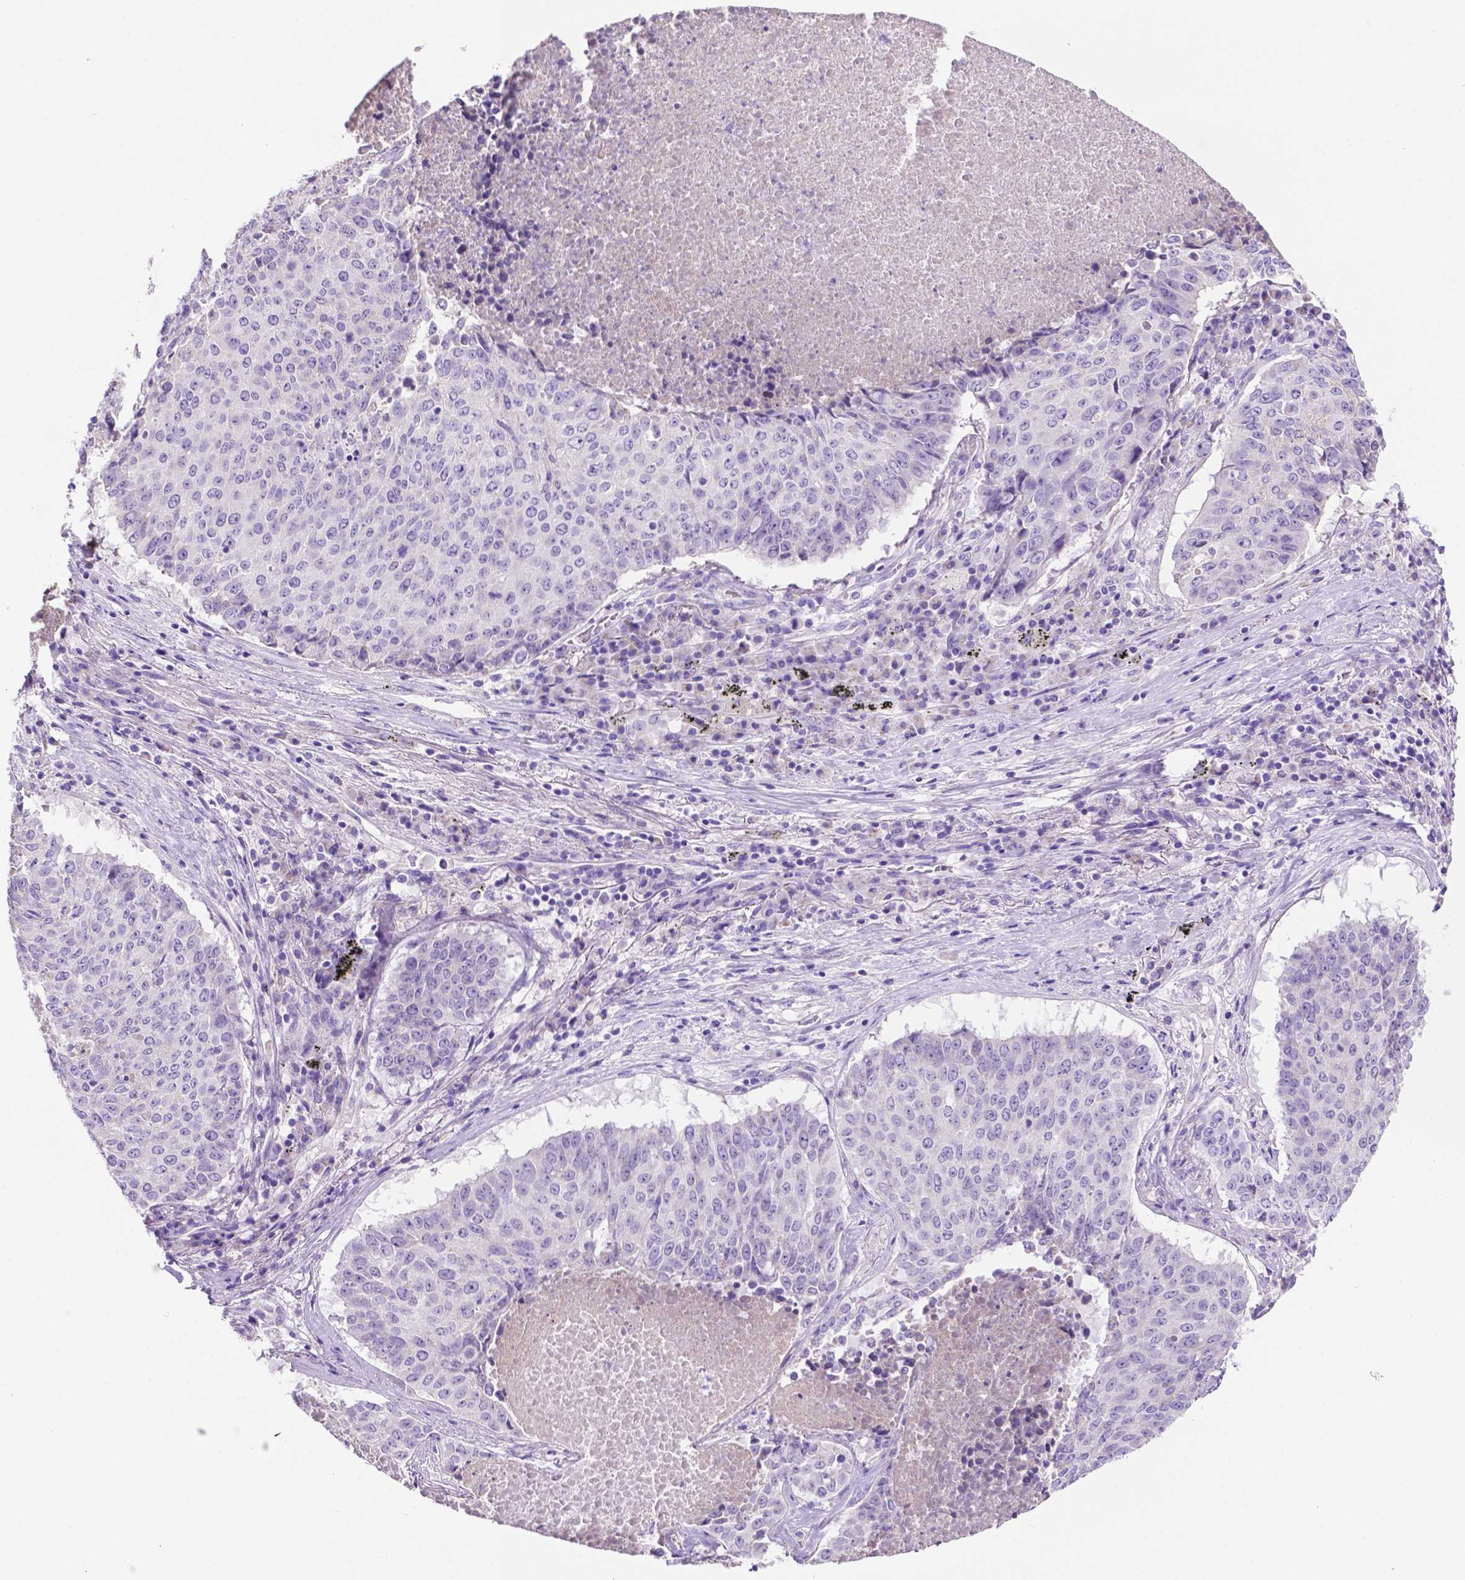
{"staining": {"intensity": "negative", "quantity": "none", "location": "none"}, "tissue": "lung cancer", "cell_type": "Tumor cells", "image_type": "cancer", "snomed": [{"axis": "morphology", "description": "Normal tissue, NOS"}, {"axis": "morphology", "description": "Squamous cell carcinoma, NOS"}, {"axis": "topography", "description": "Bronchus"}, {"axis": "topography", "description": "Lung"}], "caption": "Immunohistochemistry micrograph of lung cancer (squamous cell carcinoma) stained for a protein (brown), which exhibits no expression in tumor cells.", "gene": "PHYHIP", "patient": {"sex": "male", "age": 64}}